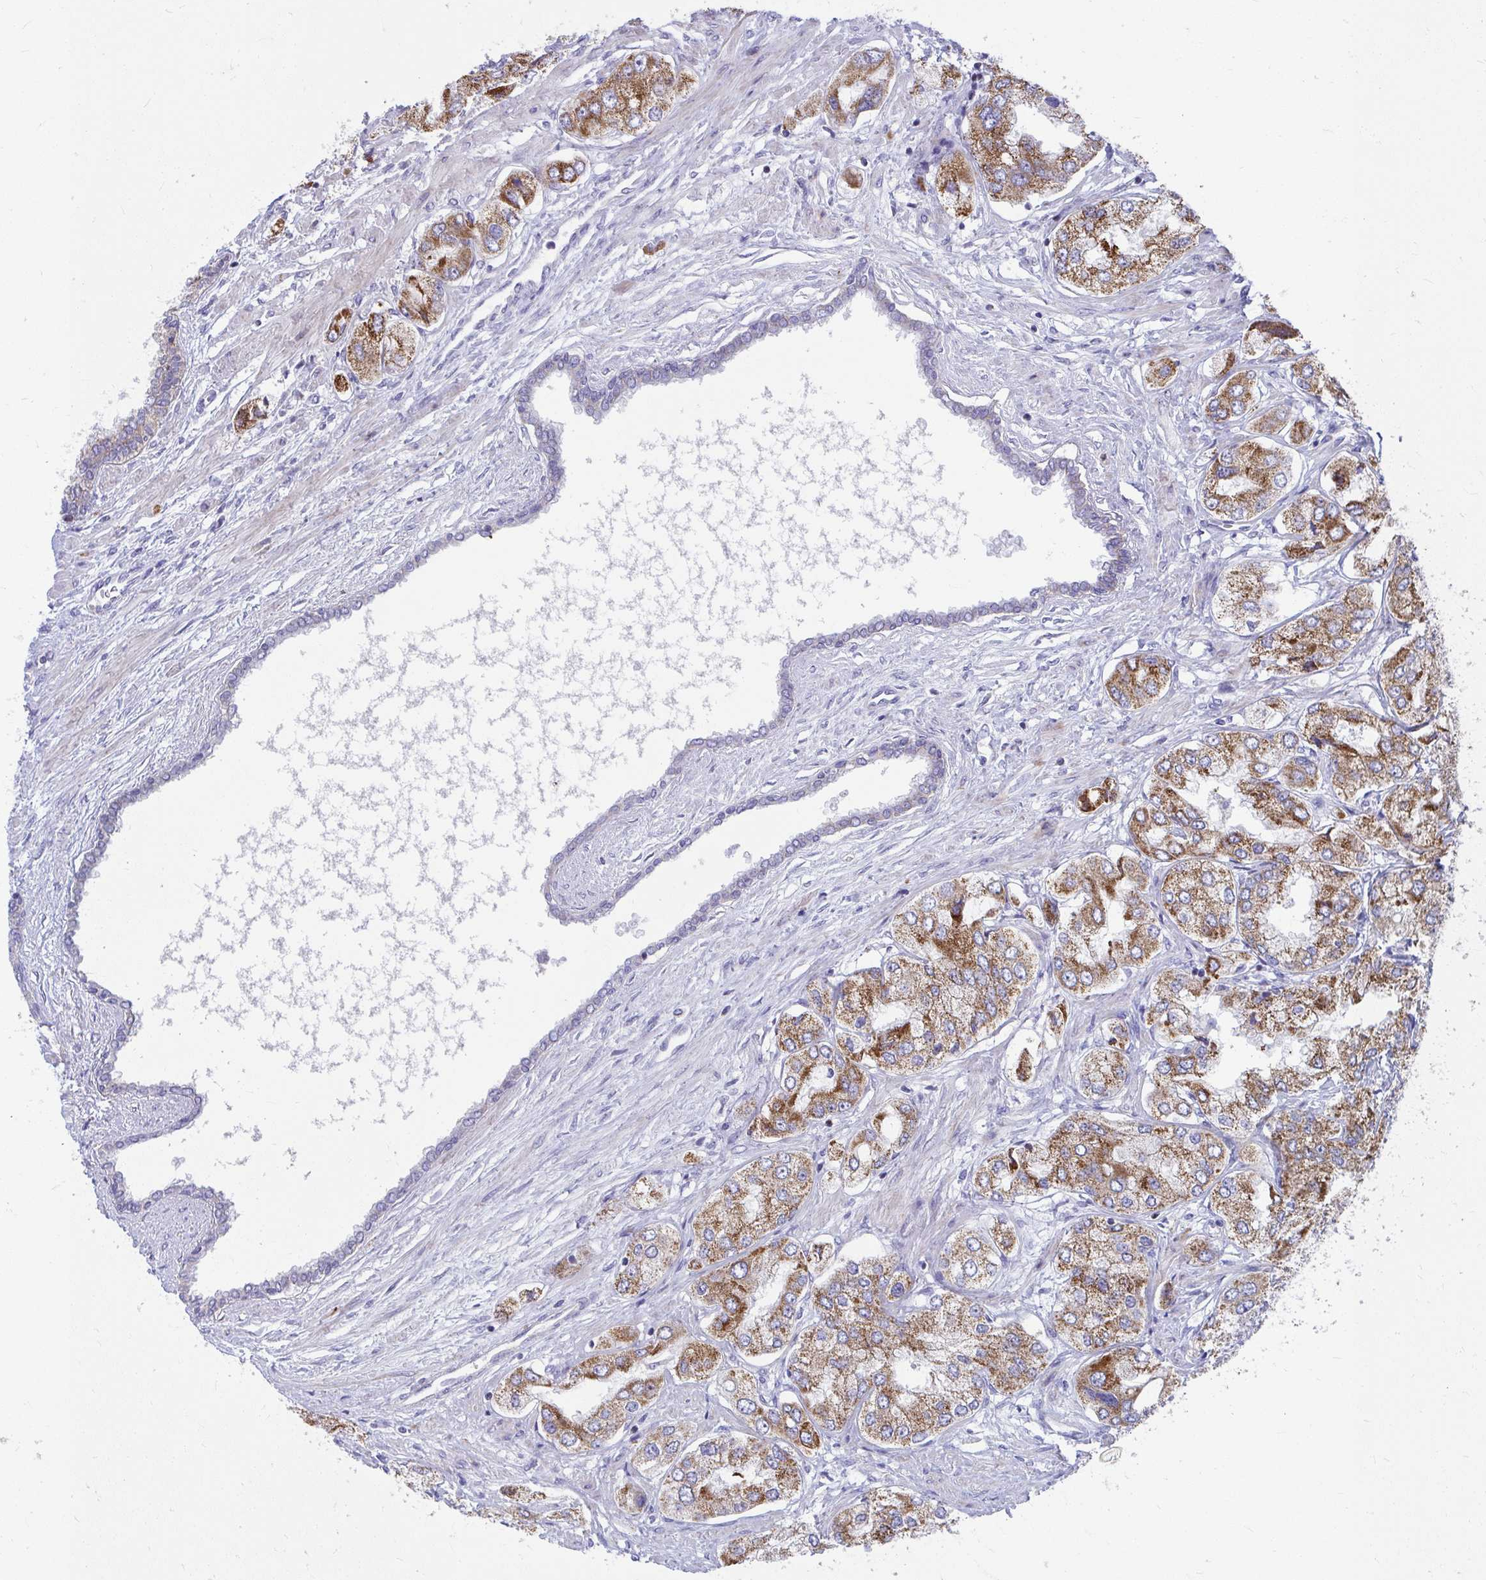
{"staining": {"intensity": "strong", "quantity": ">75%", "location": "cytoplasmic/membranous"}, "tissue": "prostate cancer", "cell_type": "Tumor cells", "image_type": "cancer", "snomed": [{"axis": "morphology", "description": "Adenocarcinoma, Low grade"}, {"axis": "topography", "description": "Prostate"}], "caption": "Protein staining by IHC shows strong cytoplasmic/membranous positivity in approximately >75% of tumor cells in prostate cancer.", "gene": "IL37", "patient": {"sex": "male", "age": 69}}